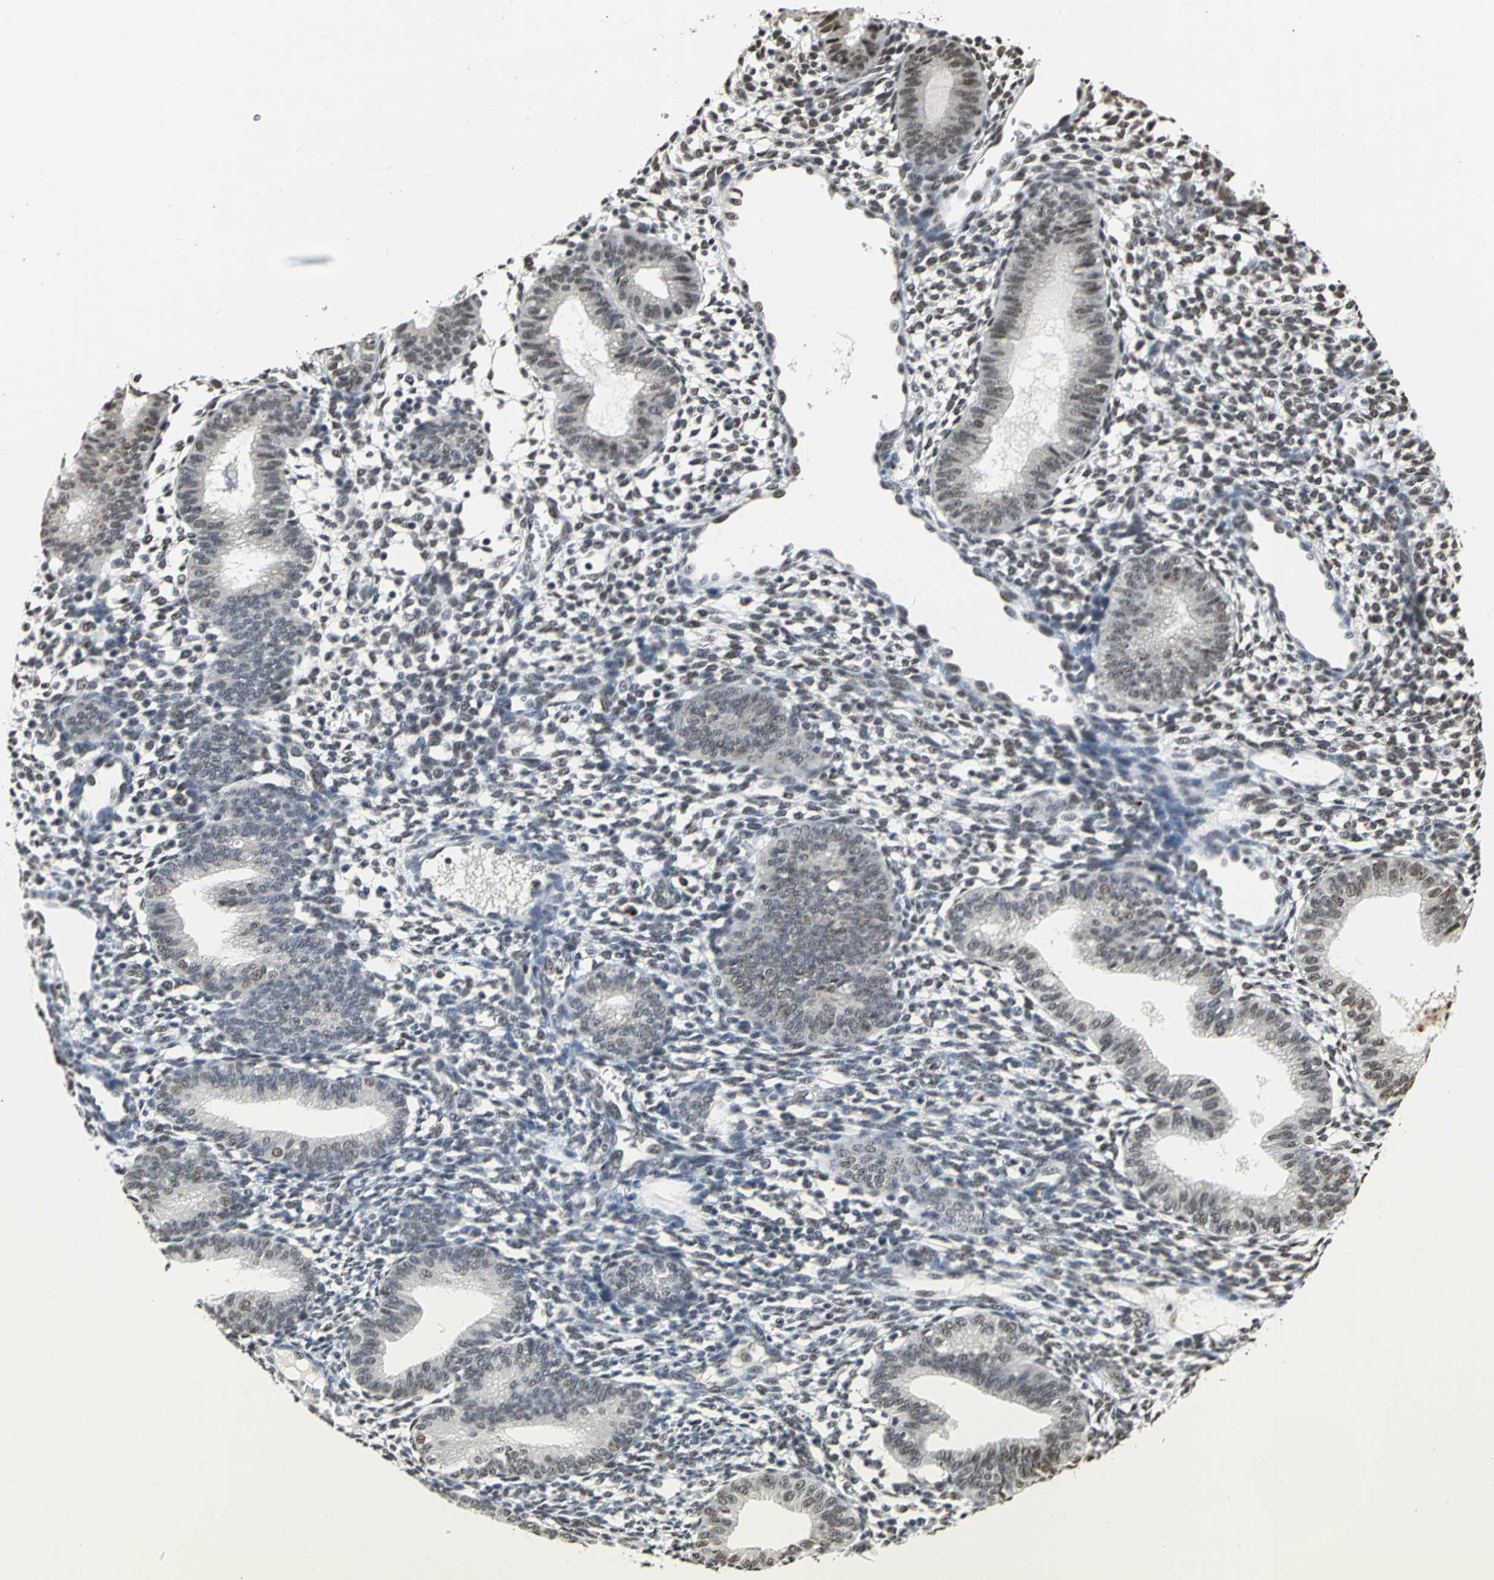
{"staining": {"intensity": "moderate", "quantity": ">75%", "location": "nuclear"}, "tissue": "endometrium", "cell_type": "Cells in endometrial stroma", "image_type": "normal", "snomed": [{"axis": "morphology", "description": "Normal tissue, NOS"}, {"axis": "topography", "description": "Endometrium"}], "caption": "IHC histopathology image of normal endometrium stained for a protein (brown), which displays medium levels of moderate nuclear positivity in about >75% of cells in endometrial stroma.", "gene": "CCDC88C", "patient": {"sex": "female", "age": 61}}